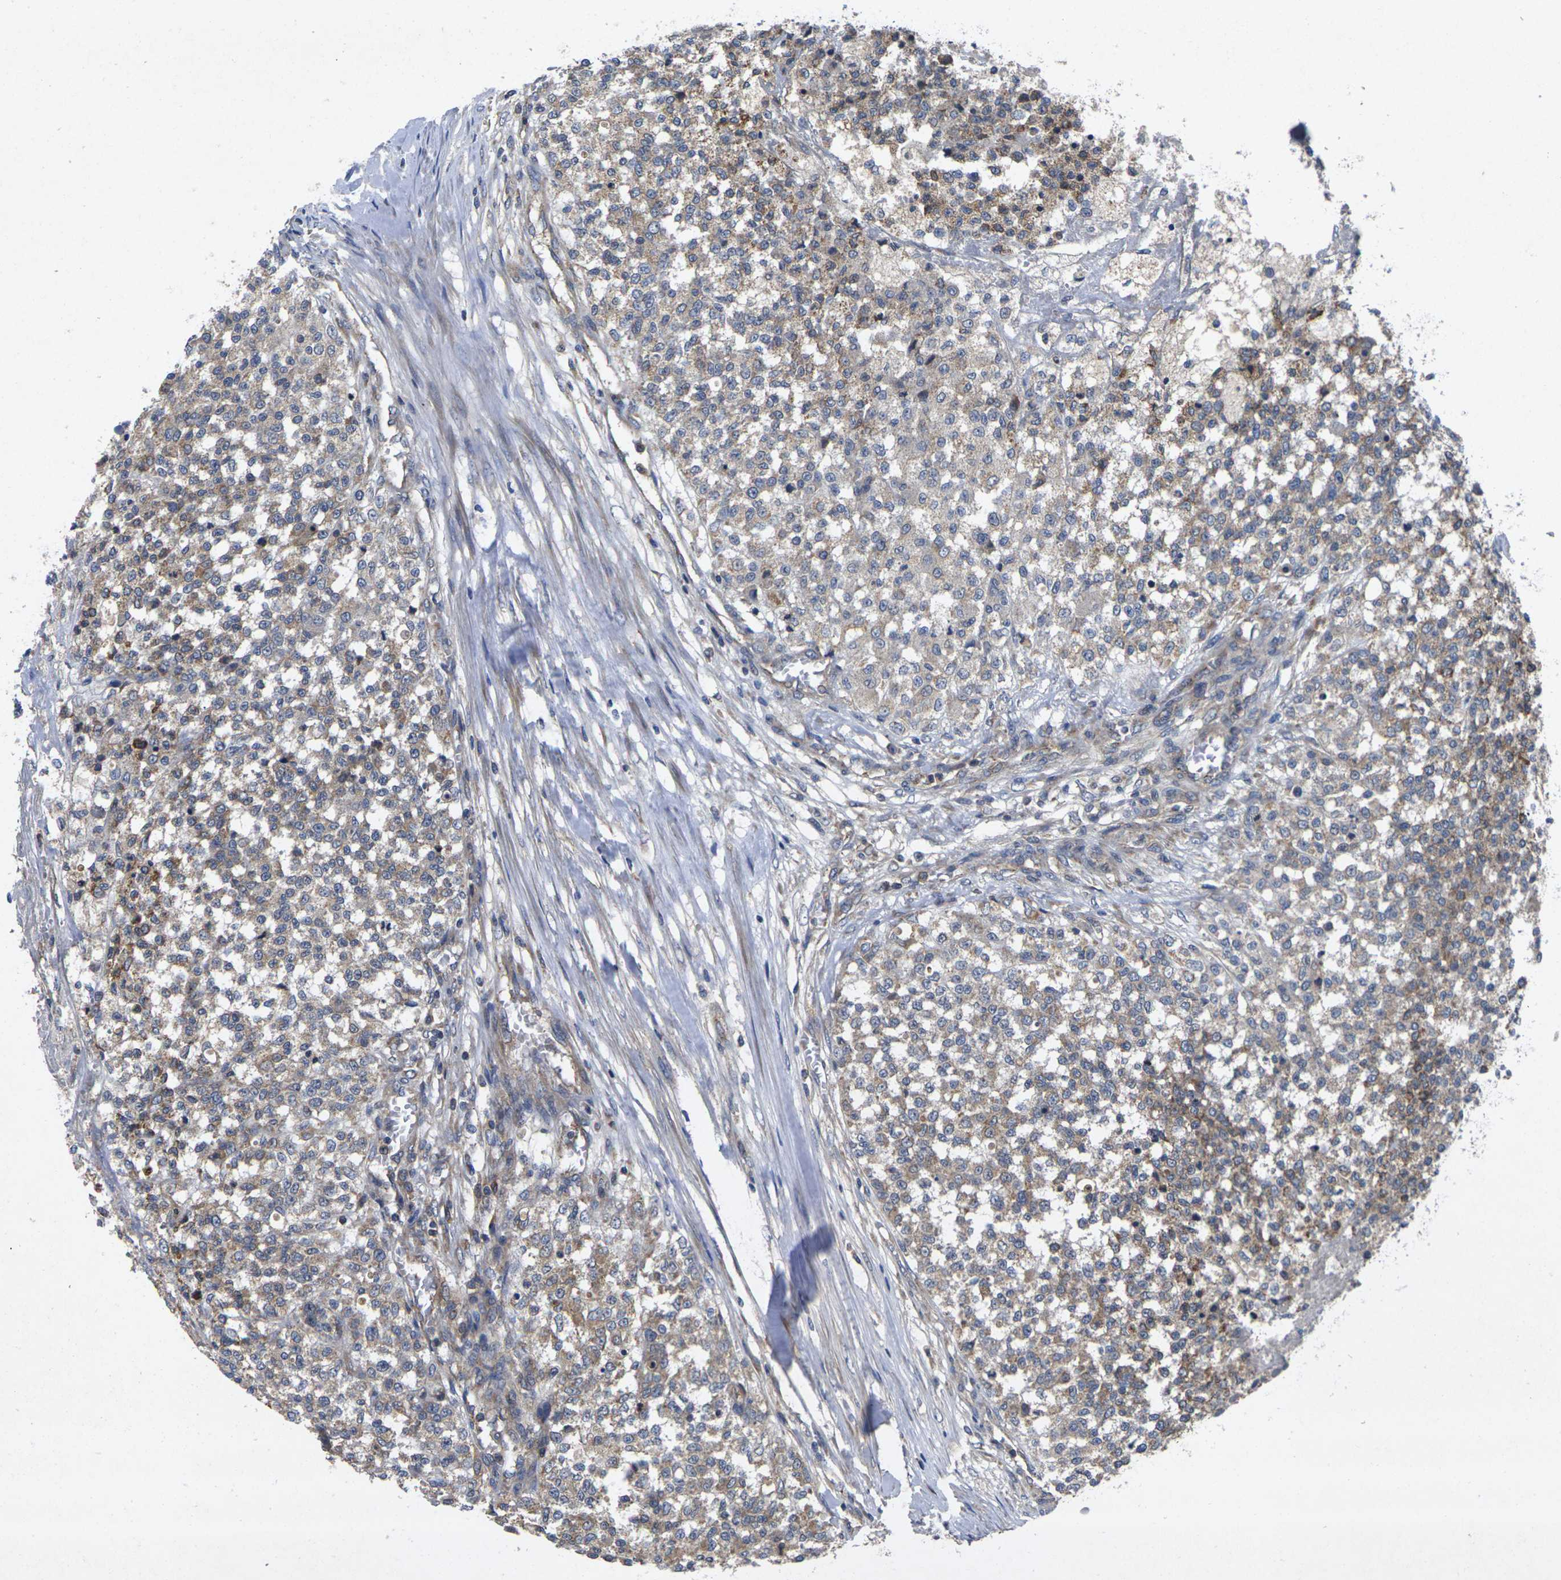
{"staining": {"intensity": "weak", "quantity": "25%-75%", "location": "cytoplasmic/membranous"}, "tissue": "testis cancer", "cell_type": "Tumor cells", "image_type": "cancer", "snomed": [{"axis": "morphology", "description": "Seminoma, NOS"}, {"axis": "topography", "description": "Testis"}], "caption": "DAB (3,3'-diaminobenzidine) immunohistochemical staining of testis cancer reveals weak cytoplasmic/membranous protein staining in approximately 25%-75% of tumor cells.", "gene": "KIF1B", "patient": {"sex": "male", "age": 59}}